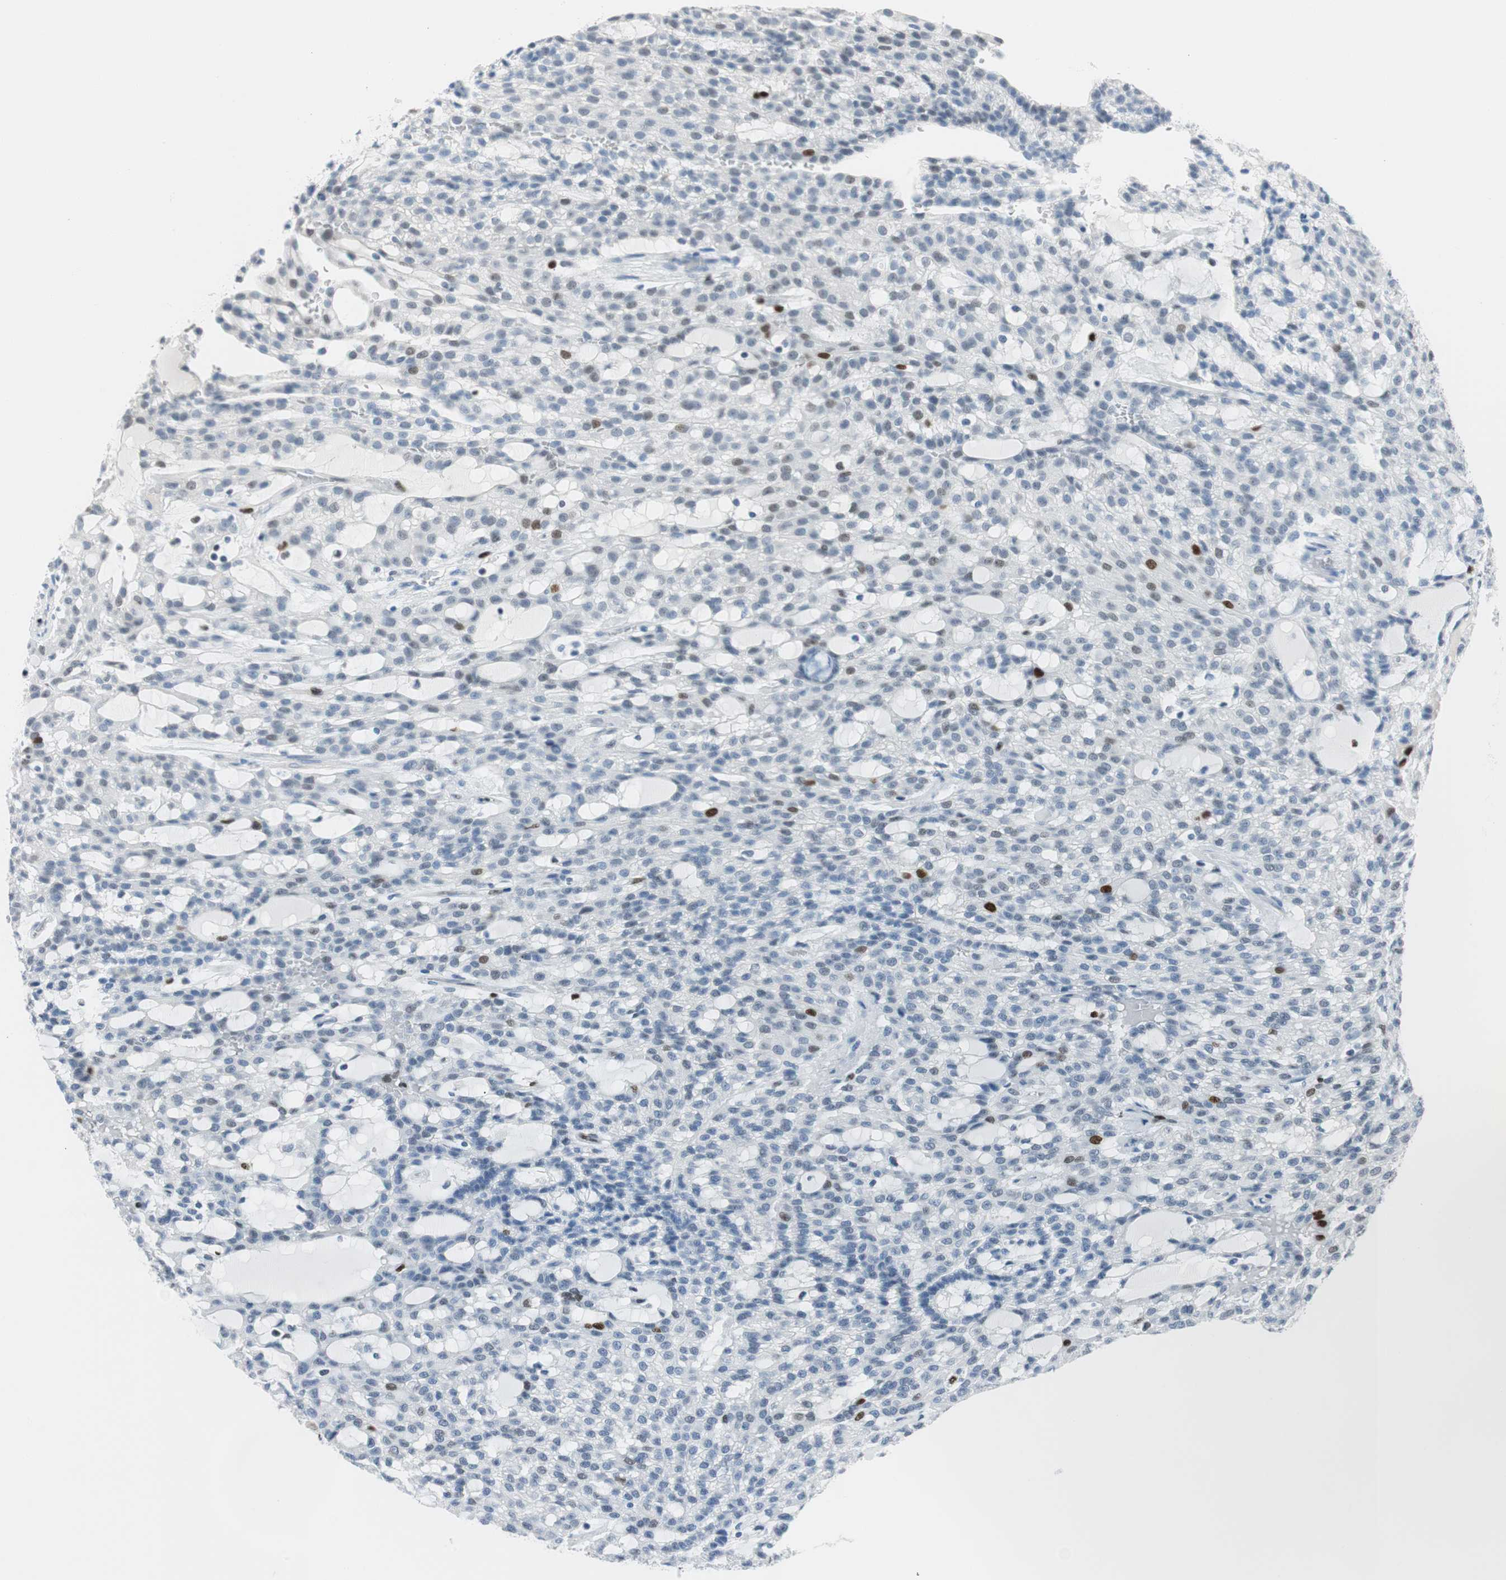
{"staining": {"intensity": "moderate", "quantity": "<25%", "location": "nuclear"}, "tissue": "renal cancer", "cell_type": "Tumor cells", "image_type": "cancer", "snomed": [{"axis": "morphology", "description": "Adenocarcinoma, NOS"}, {"axis": "topography", "description": "Kidney"}], "caption": "Protein analysis of renal cancer (adenocarcinoma) tissue demonstrates moderate nuclear positivity in about <25% of tumor cells.", "gene": "EZH2", "patient": {"sex": "male", "age": 63}}